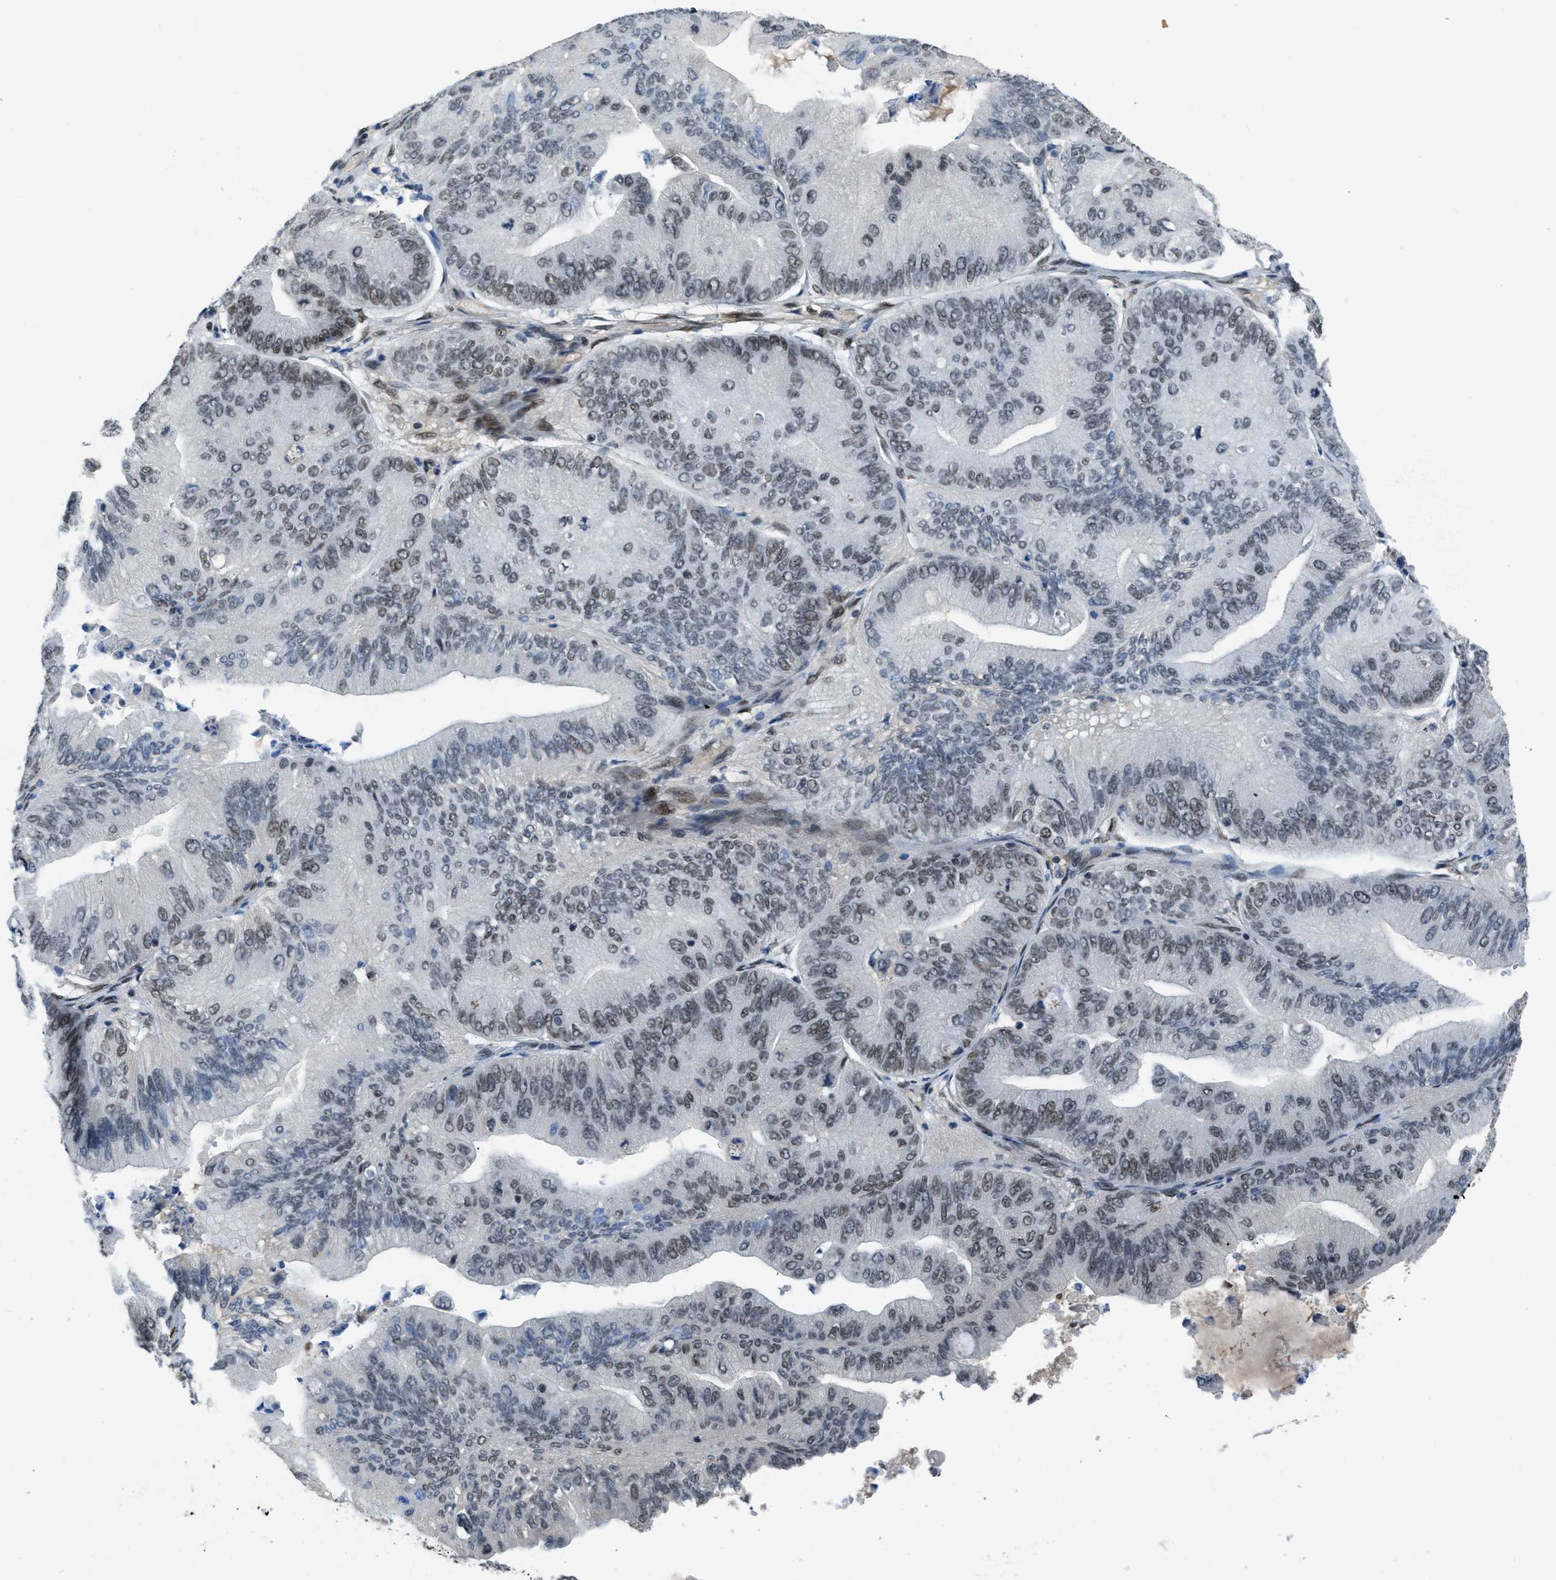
{"staining": {"intensity": "weak", "quantity": "25%-75%", "location": "nuclear"}, "tissue": "ovarian cancer", "cell_type": "Tumor cells", "image_type": "cancer", "snomed": [{"axis": "morphology", "description": "Cystadenocarcinoma, mucinous, NOS"}, {"axis": "topography", "description": "Ovary"}], "caption": "Protein staining exhibits weak nuclear positivity in about 25%-75% of tumor cells in ovarian cancer.", "gene": "GATAD2B", "patient": {"sex": "female", "age": 61}}